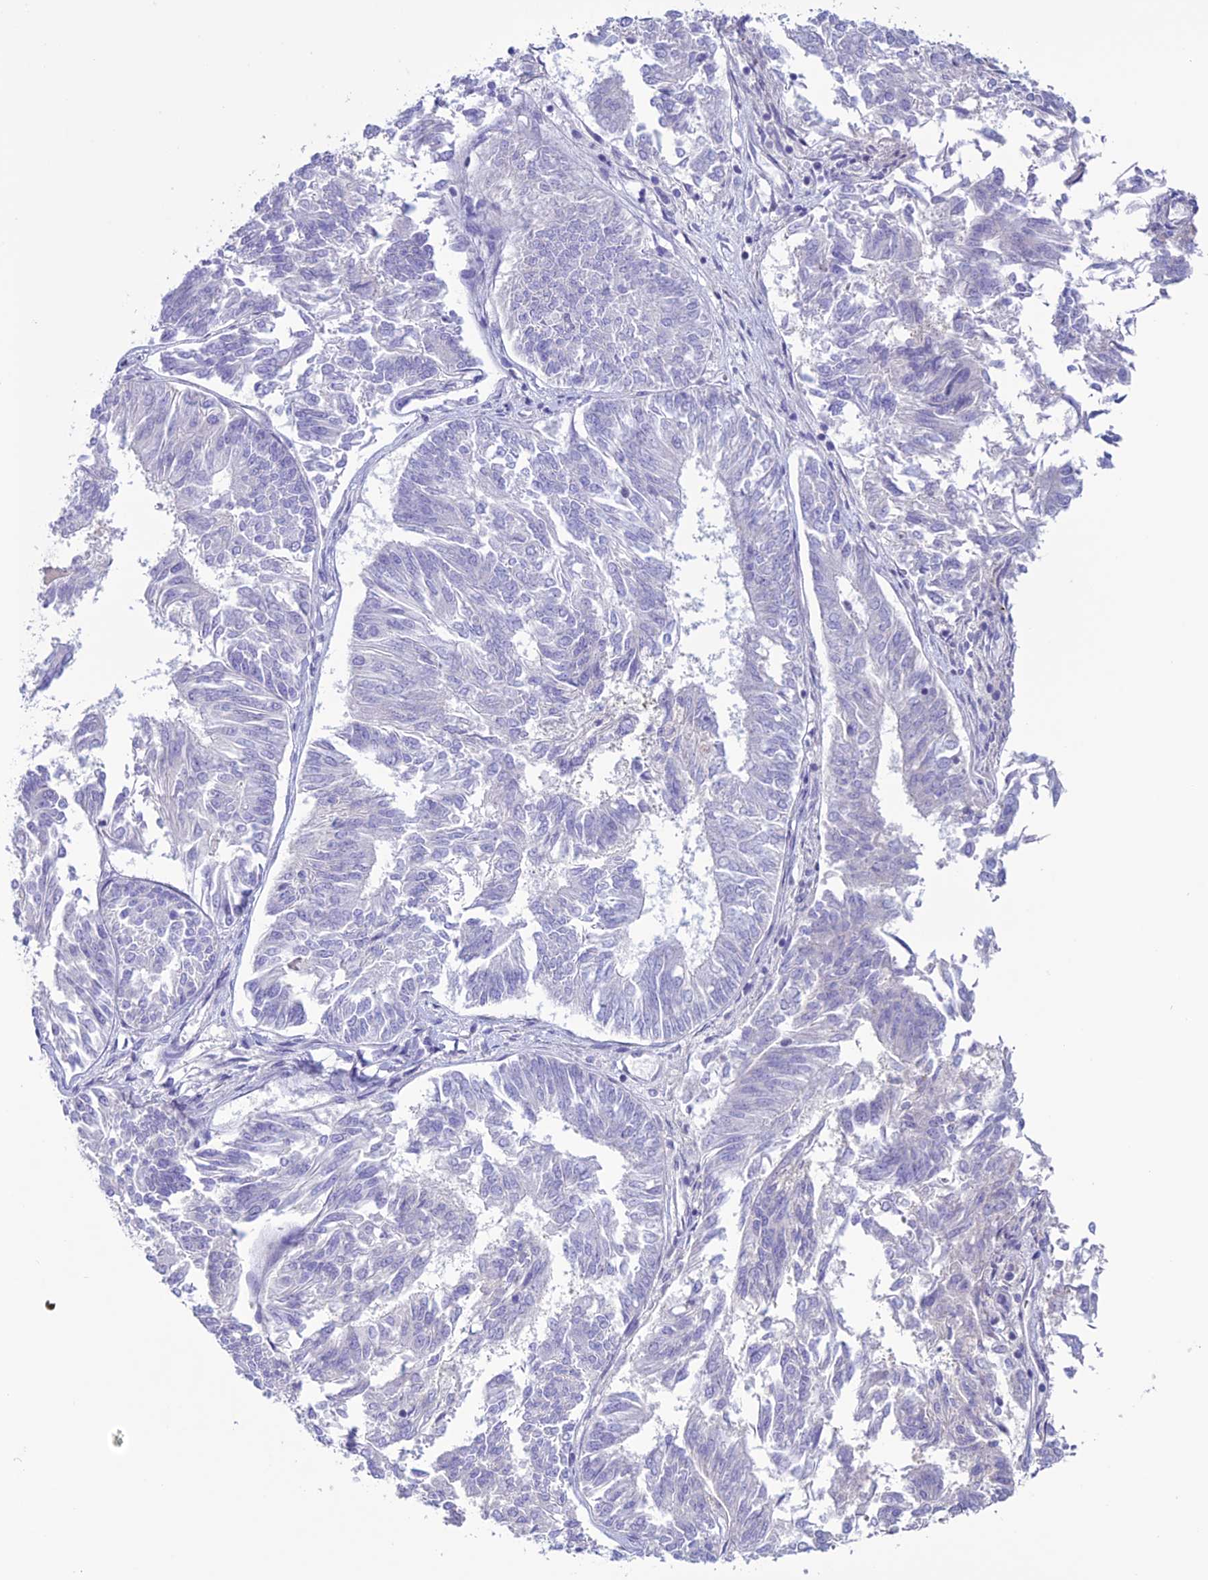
{"staining": {"intensity": "negative", "quantity": "none", "location": "none"}, "tissue": "endometrial cancer", "cell_type": "Tumor cells", "image_type": "cancer", "snomed": [{"axis": "morphology", "description": "Adenocarcinoma, NOS"}, {"axis": "topography", "description": "Endometrium"}], "caption": "Photomicrograph shows no protein positivity in tumor cells of adenocarcinoma (endometrial) tissue. (DAB IHC with hematoxylin counter stain).", "gene": "CLEC2L", "patient": {"sex": "female", "age": 58}}